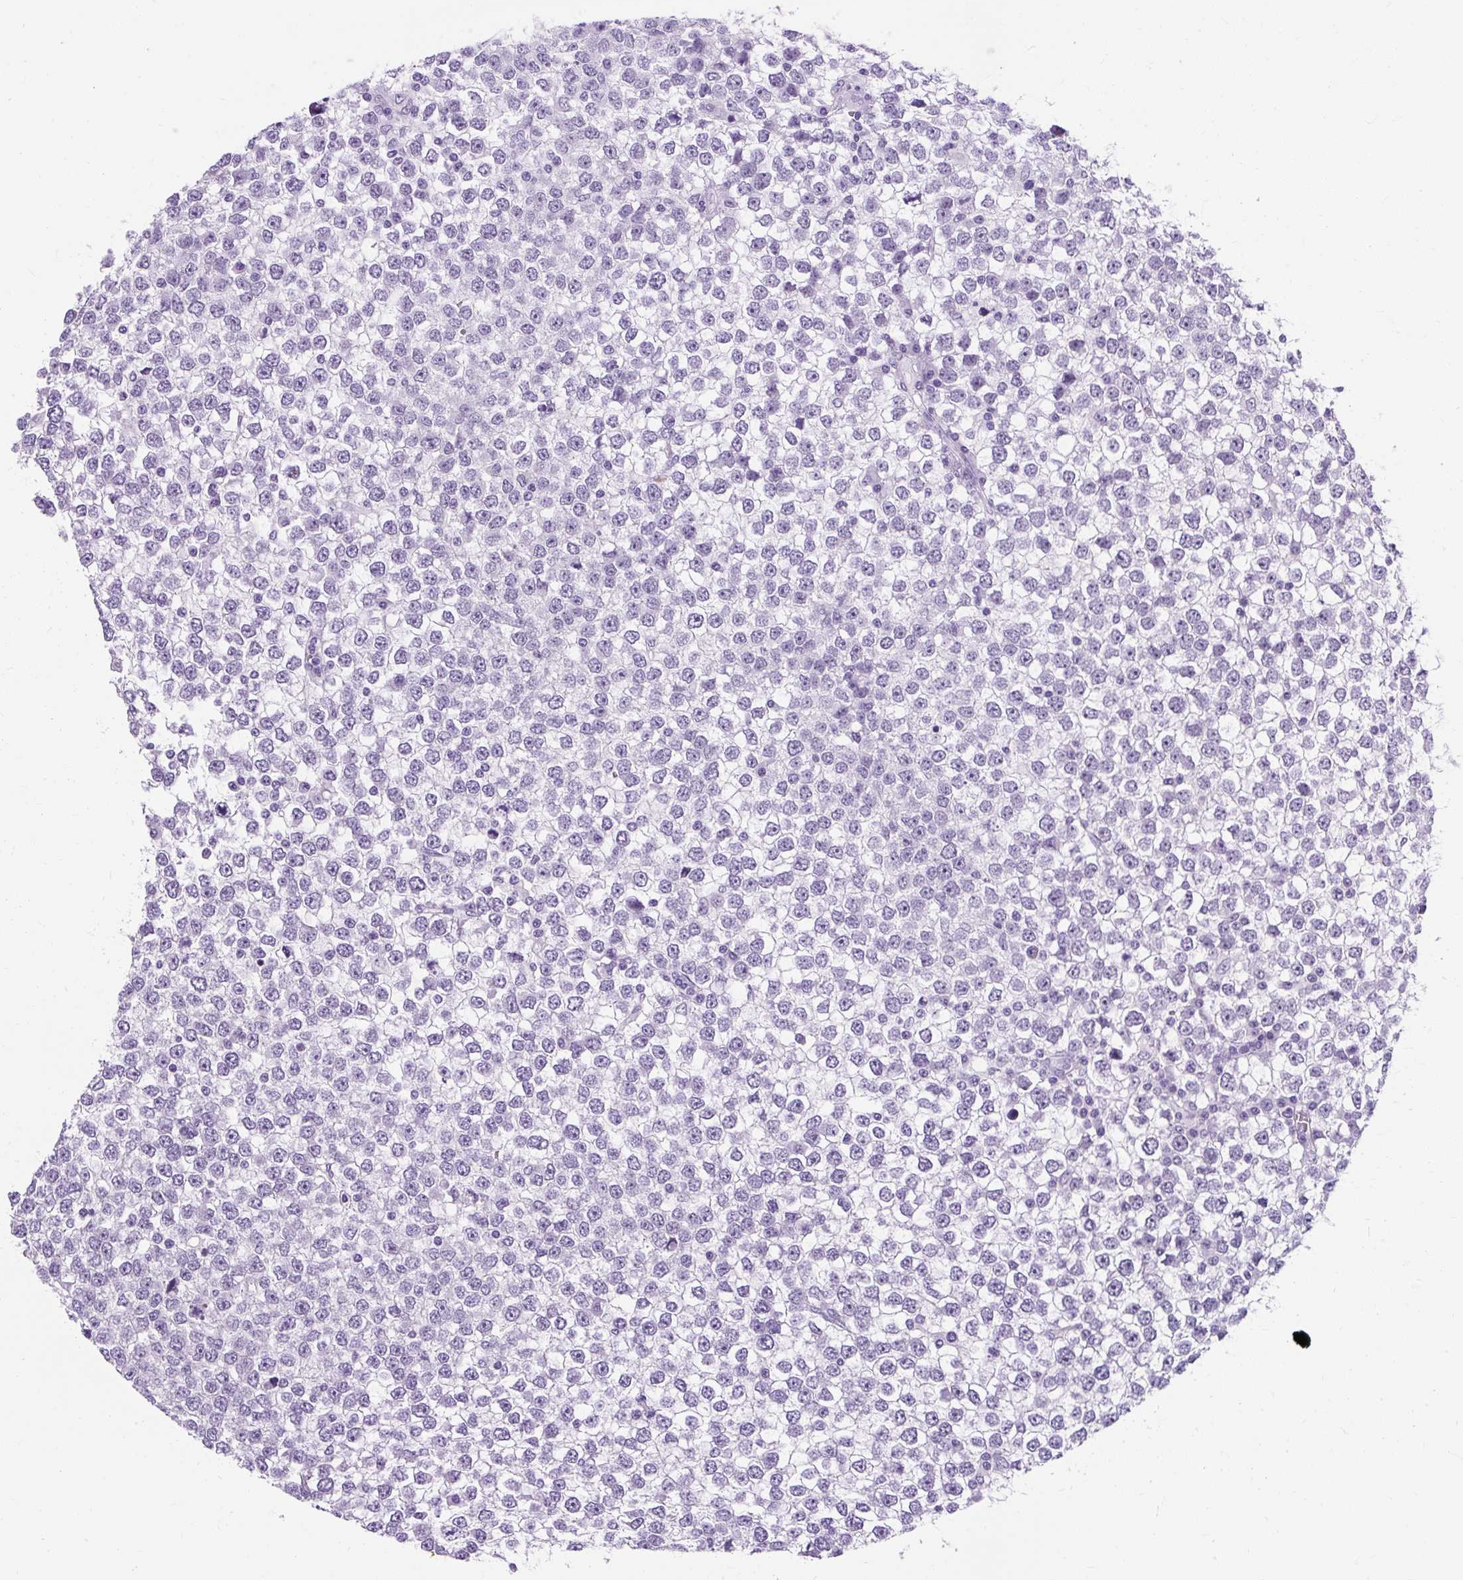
{"staining": {"intensity": "negative", "quantity": "none", "location": "none"}, "tissue": "testis cancer", "cell_type": "Tumor cells", "image_type": "cancer", "snomed": [{"axis": "morphology", "description": "Seminoma, NOS"}, {"axis": "topography", "description": "Testis"}], "caption": "This is an immunohistochemistry micrograph of human testis cancer. There is no staining in tumor cells.", "gene": "RYBP", "patient": {"sex": "male", "age": 65}}